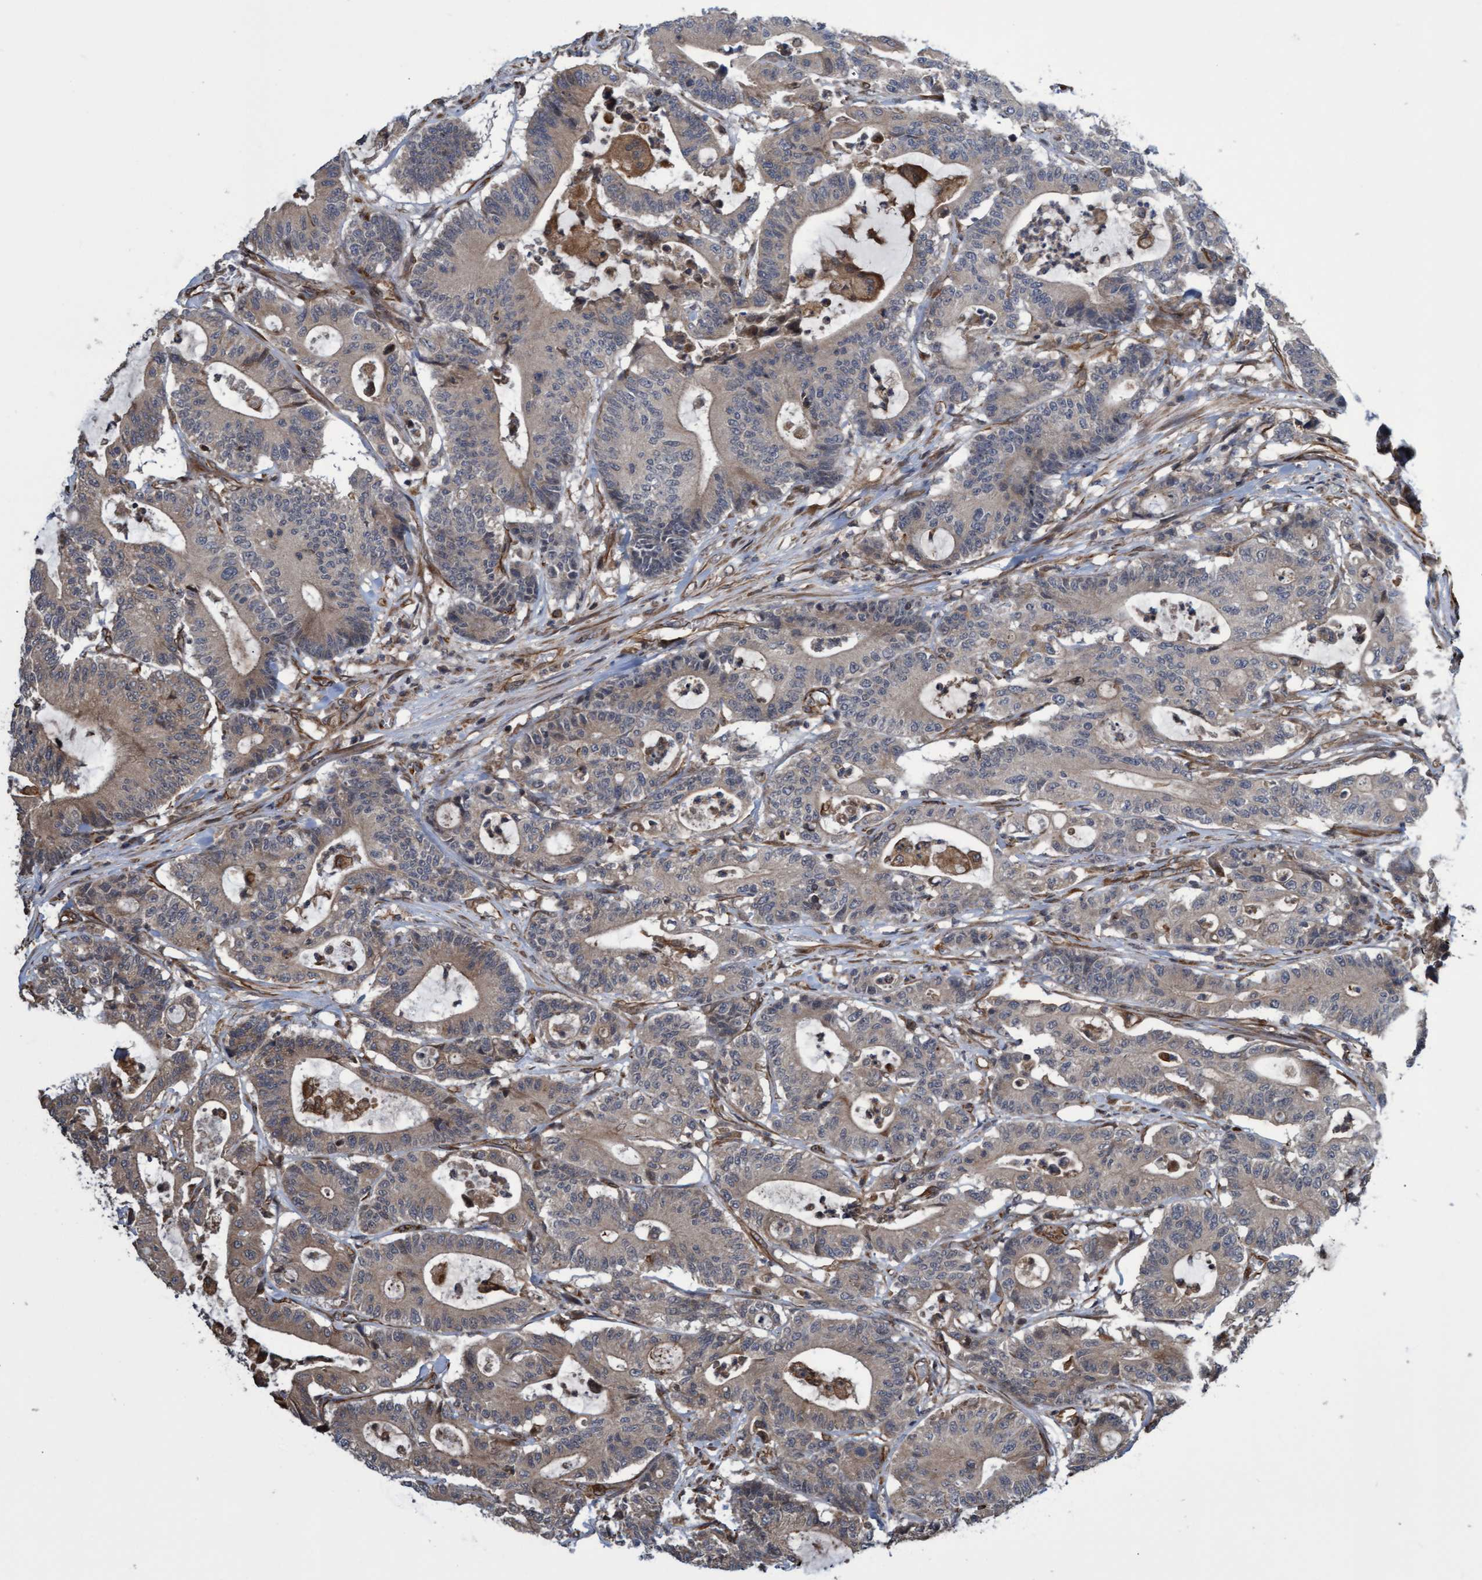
{"staining": {"intensity": "weak", "quantity": ">75%", "location": "cytoplasmic/membranous"}, "tissue": "colorectal cancer", "cell_type": "Tumor cells", "image_type": "cancer", "snomed": [{"axis": "morphology", "description": "Adenocarcinoma, NOS"}, {"axis": "topography", "description": "Colon"}], "caption": "Weak cytoplasmic/membranous expression is identified in approximately >75% of tumor cells in colorectal adenocarcinoma.", "gene": "TNFRSF10B", "patient": {"sex": "female", "age": 84}}